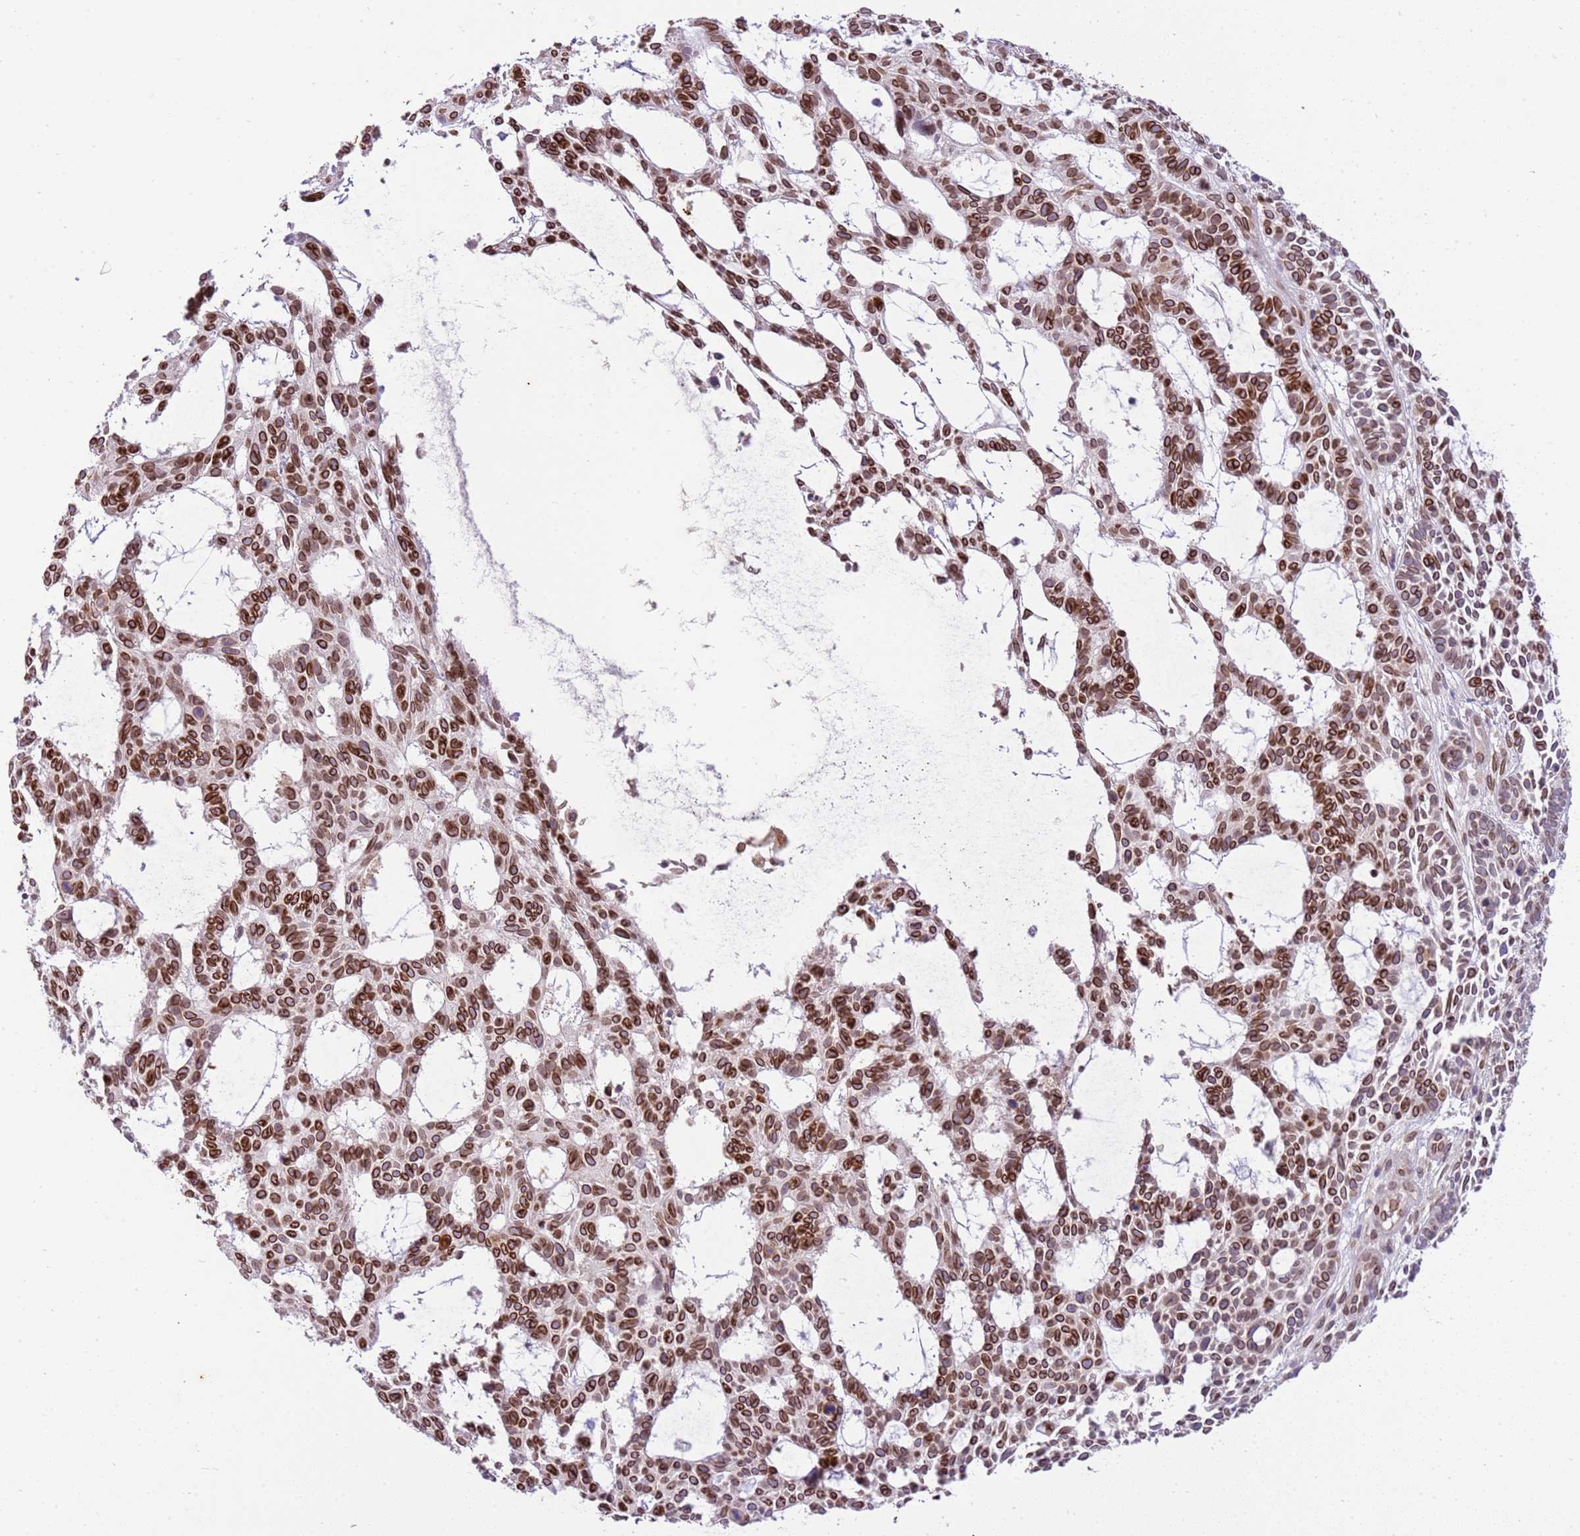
{"staining": {"intensity": "strong", "quantity": ">75%", "location": "cytoplasmic/membranous,nuclear"}, "tissue": "skin cancer", "cell_type": "Tumor cells", "image_type": "cancer", "snomed": [{"axis": "morphology", "description": "Basal cell carcinoma"}, {"axis": "topography", "description": "Skin"}], "caption": "A photomicrograph of skin basal cell carcinoma stained for a protein reveals strong cytoplasmic/membranous and nuclear brown staining in tumor cells.", "gene": "TMEM47", "patient": {"sex": "male", "age": 89}}